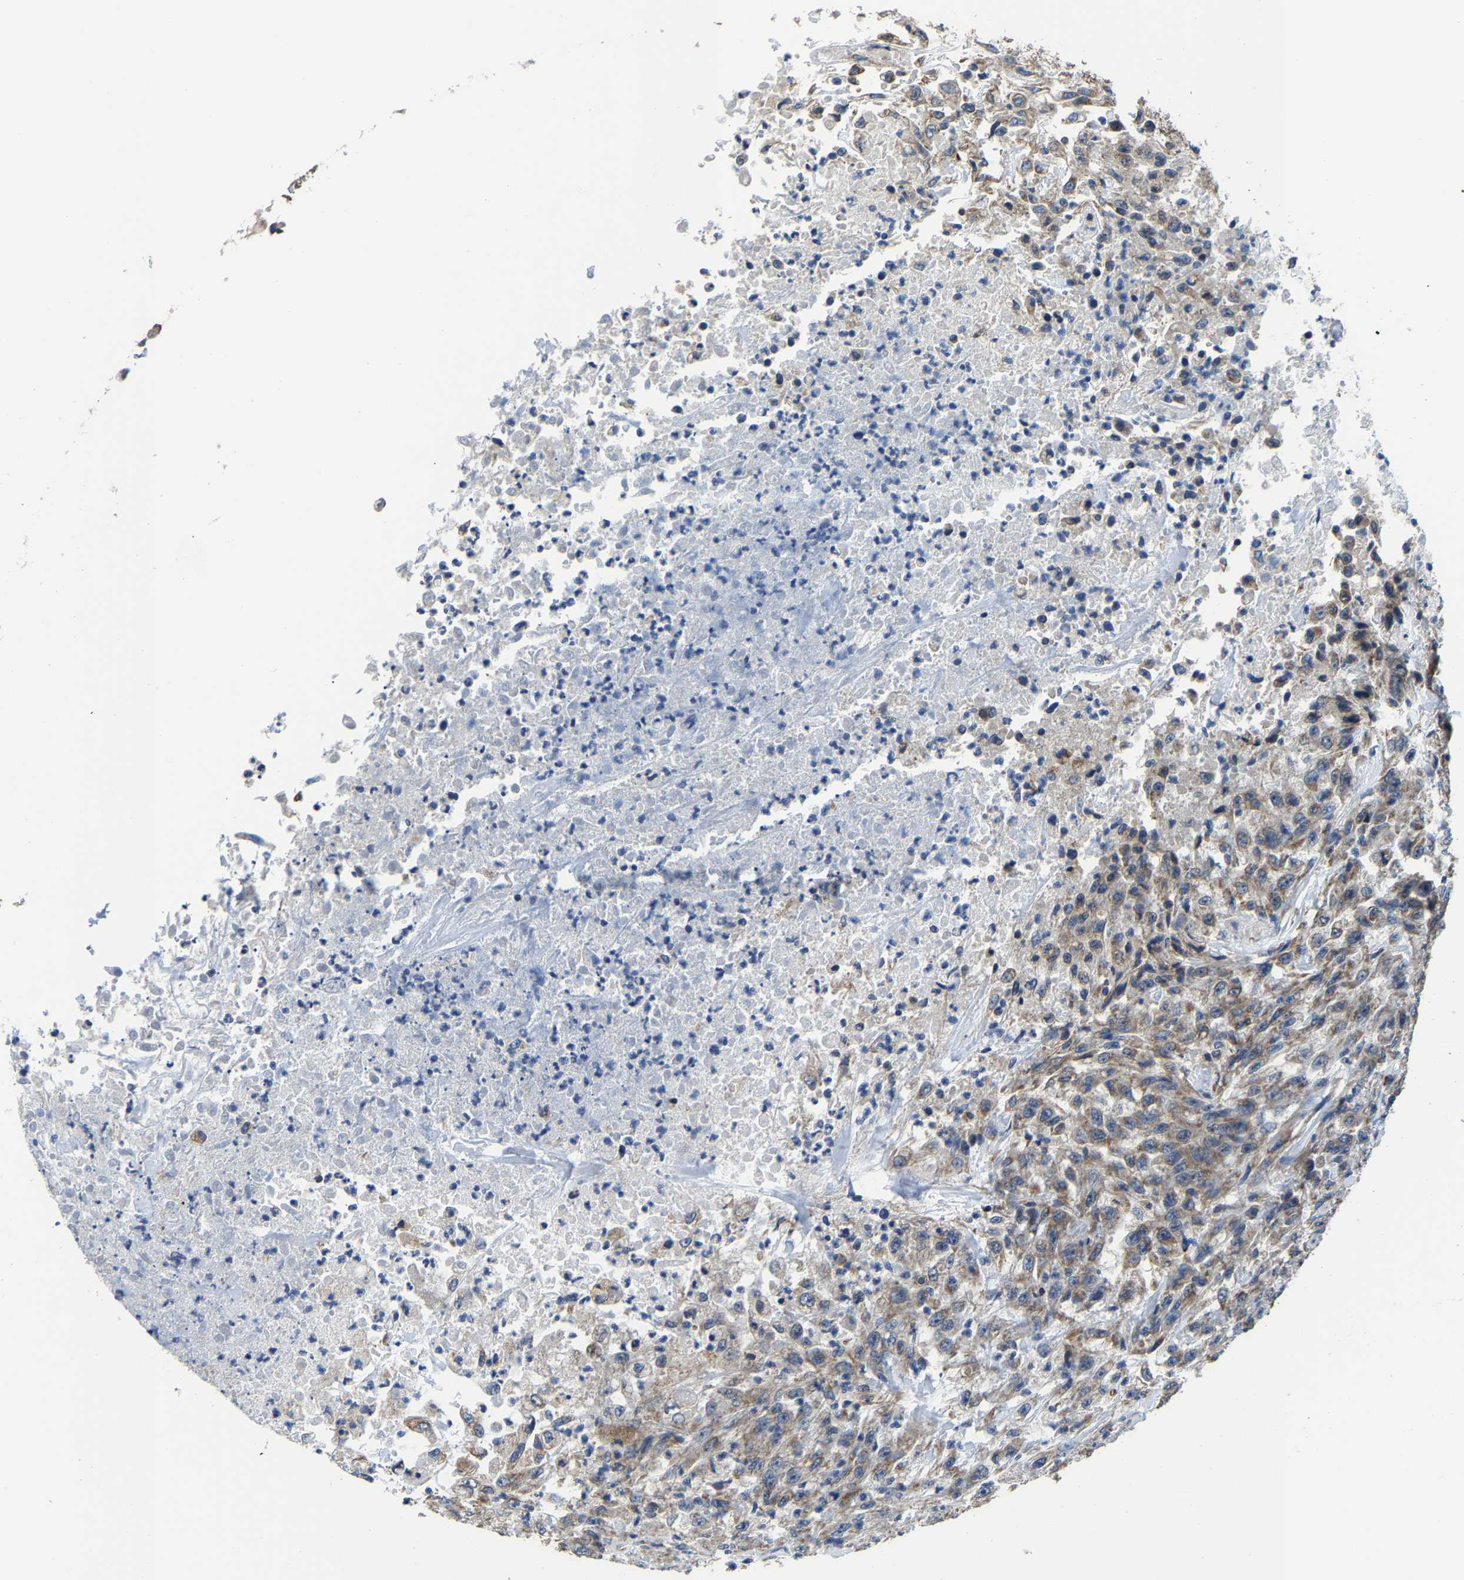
{"staining": {"intensity": "moderate", "quantity": ">75%", "location": "cytoplasmic/membranous"}, "tissue": "urothelial cancer", "cell_type": "Tumor cells", "image_type": "cancer", "snomed": [{"axis": "morphology", "description": "Urothelial carcinoma, High grade"}, {"axis": "topography", "description": "Urinary bladder"}], "caption": "Immunohistochemistry (IHC) staining of high-grade urothelial carcinoma, which demonstrates medium levels of moderate cytoplasmic/membranous positivity in approximately >75% of tumor cells indicating moderate cytoplasmic/membranous protein positivity. The staining was performed using DAB (brown) for protein detection and nuclei were counterstained in hematoxylin (blue).", "gene": "AGK", "patient": {"sex": "male", "age": 46}}